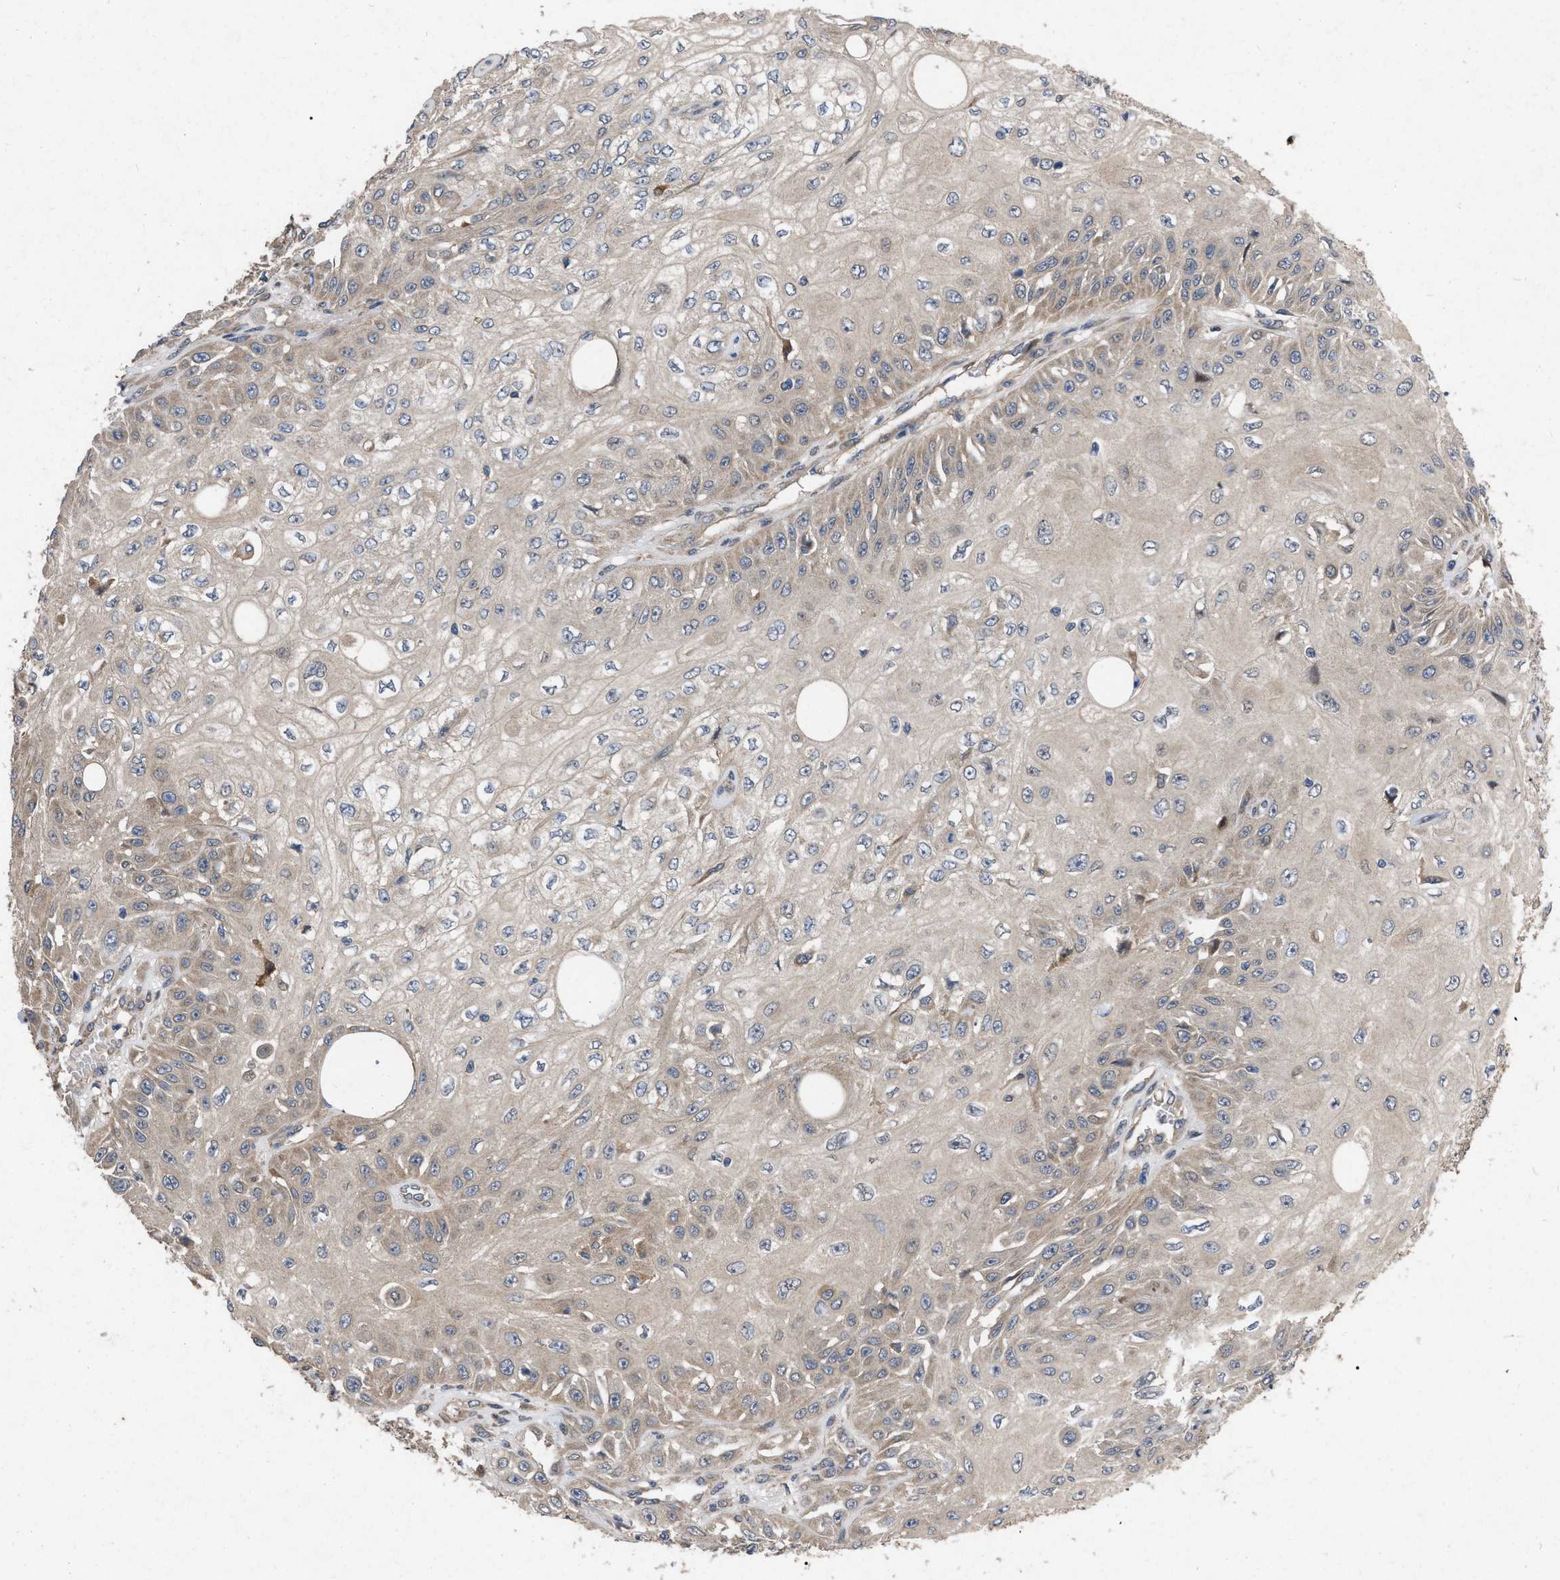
{"staining": {"intensity": "weak", "quantity": "25%-75%", "location": "cytoplasmic/membranous"}, "tissue": "skin cancer", "cell_type": "Tumor cells", "image_type": "cancer", "snomed": [{"axis": "morphology", "description": "Squamous cell carcinoma, NOS"}, {"axis": "morphology", "description": "Squamous cell carcinoma, metastatic, NOS"}, {"axis": "topography", "description": "Skin"}, {"axis": "topography", "description": "Lymph node"}], "caption": "Skin cancer was stained to show a protein in brown. There is low levels of weak cytoplasmic/membranous staining in about 25%-75% of tumor cells.", "gene": "CDKN2C", "patient": {"sex": "male", "age": 75}}